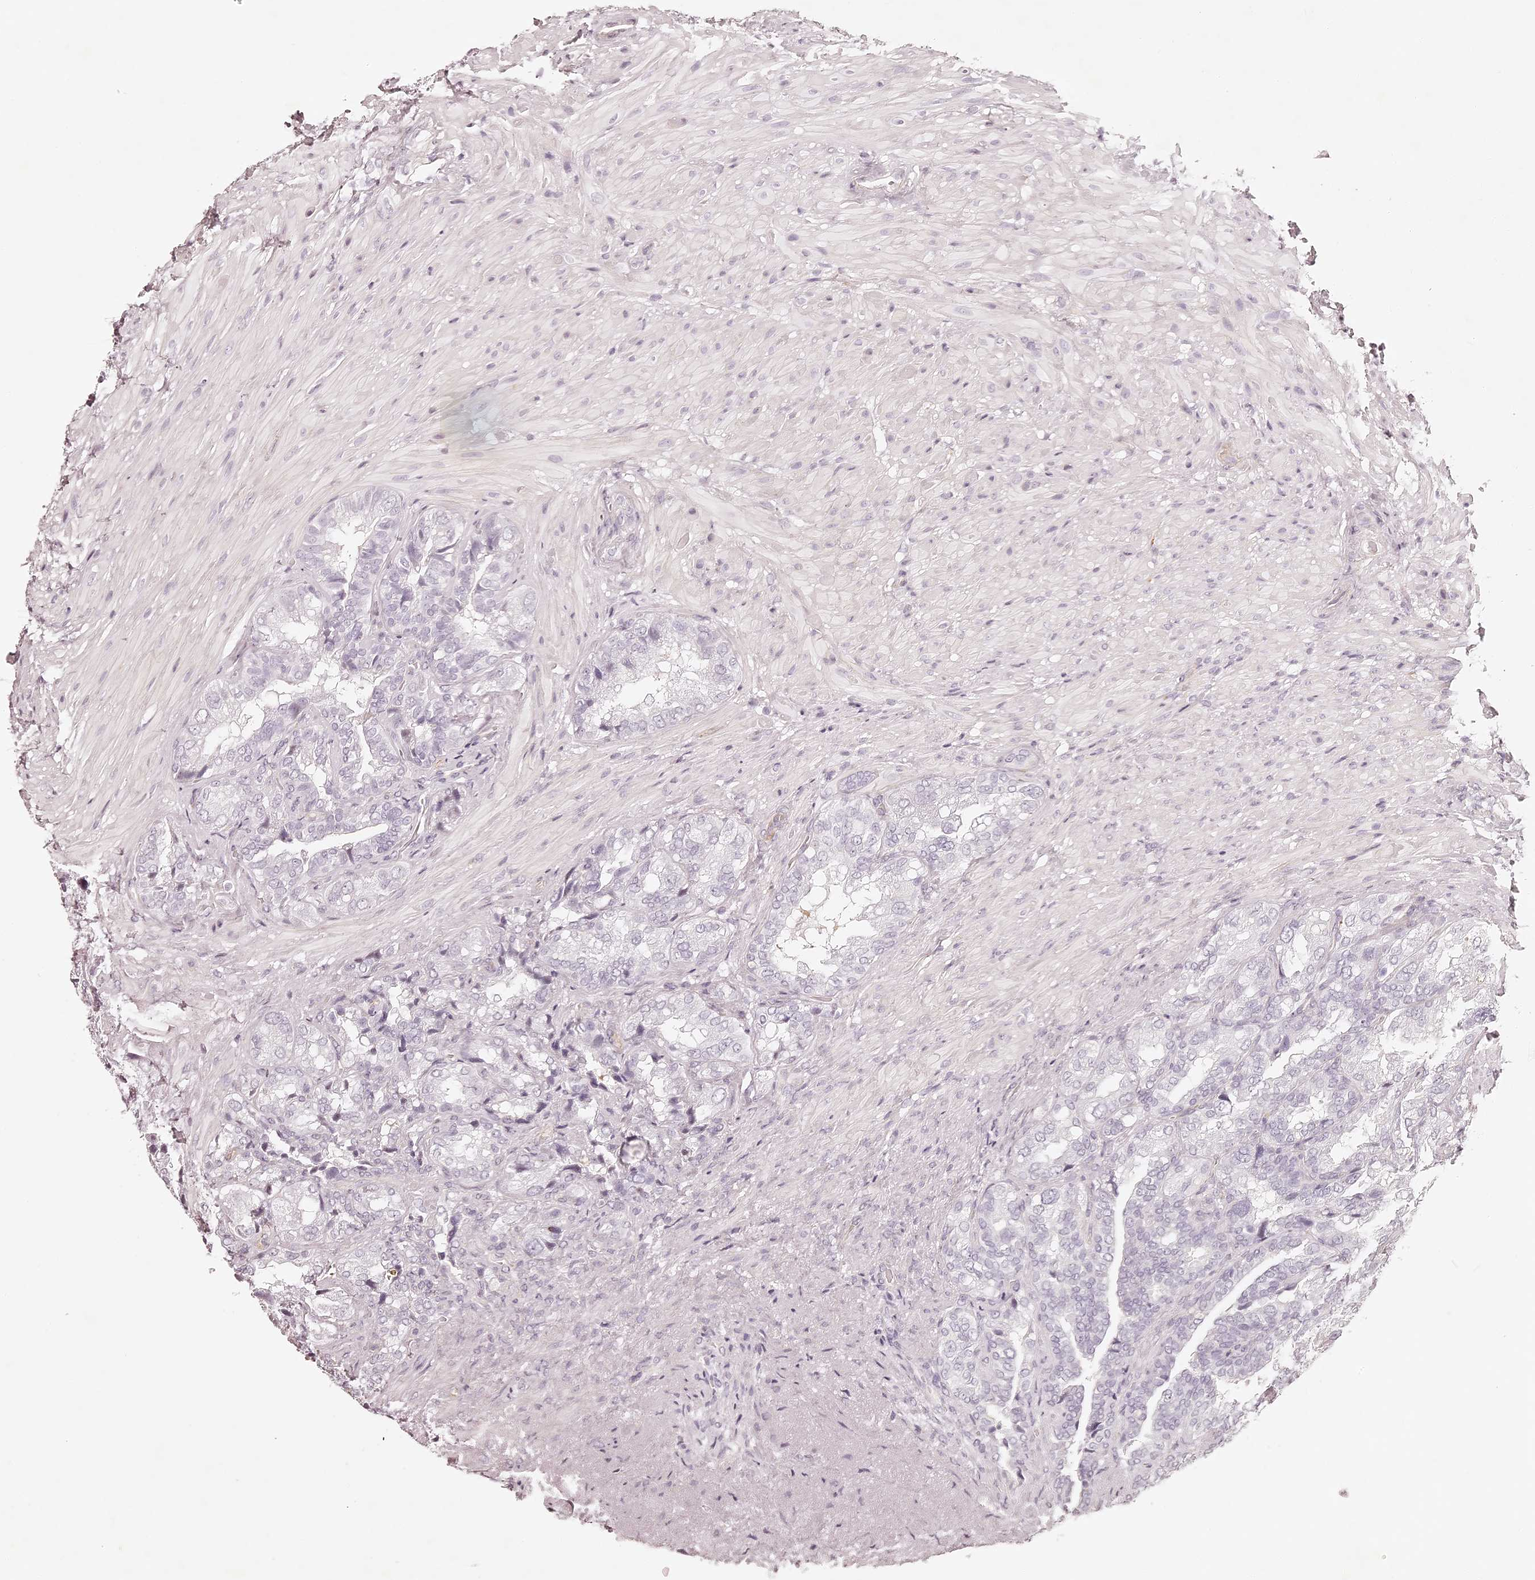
{"staining": {"intensity": "negative", "quantity": "none", "location": "none"}, "tissue": "seminal vesicle", "cell_type": "Glandular cells", "image_type": "normal", "snomed": [{"axis": "morphology", "description": "Normal tissue, NOS"}, {"axis": "topography", "description": "Seminal veicle"}, {"axis": "topography", "description": "Peripheral nerve tissue"}], "caption": "An IHC histopathology image of unremarkable seminal vesicle is shown. There is no staining in glandular cells of seminal vesicle.", "gene": "ELAPOR1", "patient": {"sex": "male", "age": 63}}